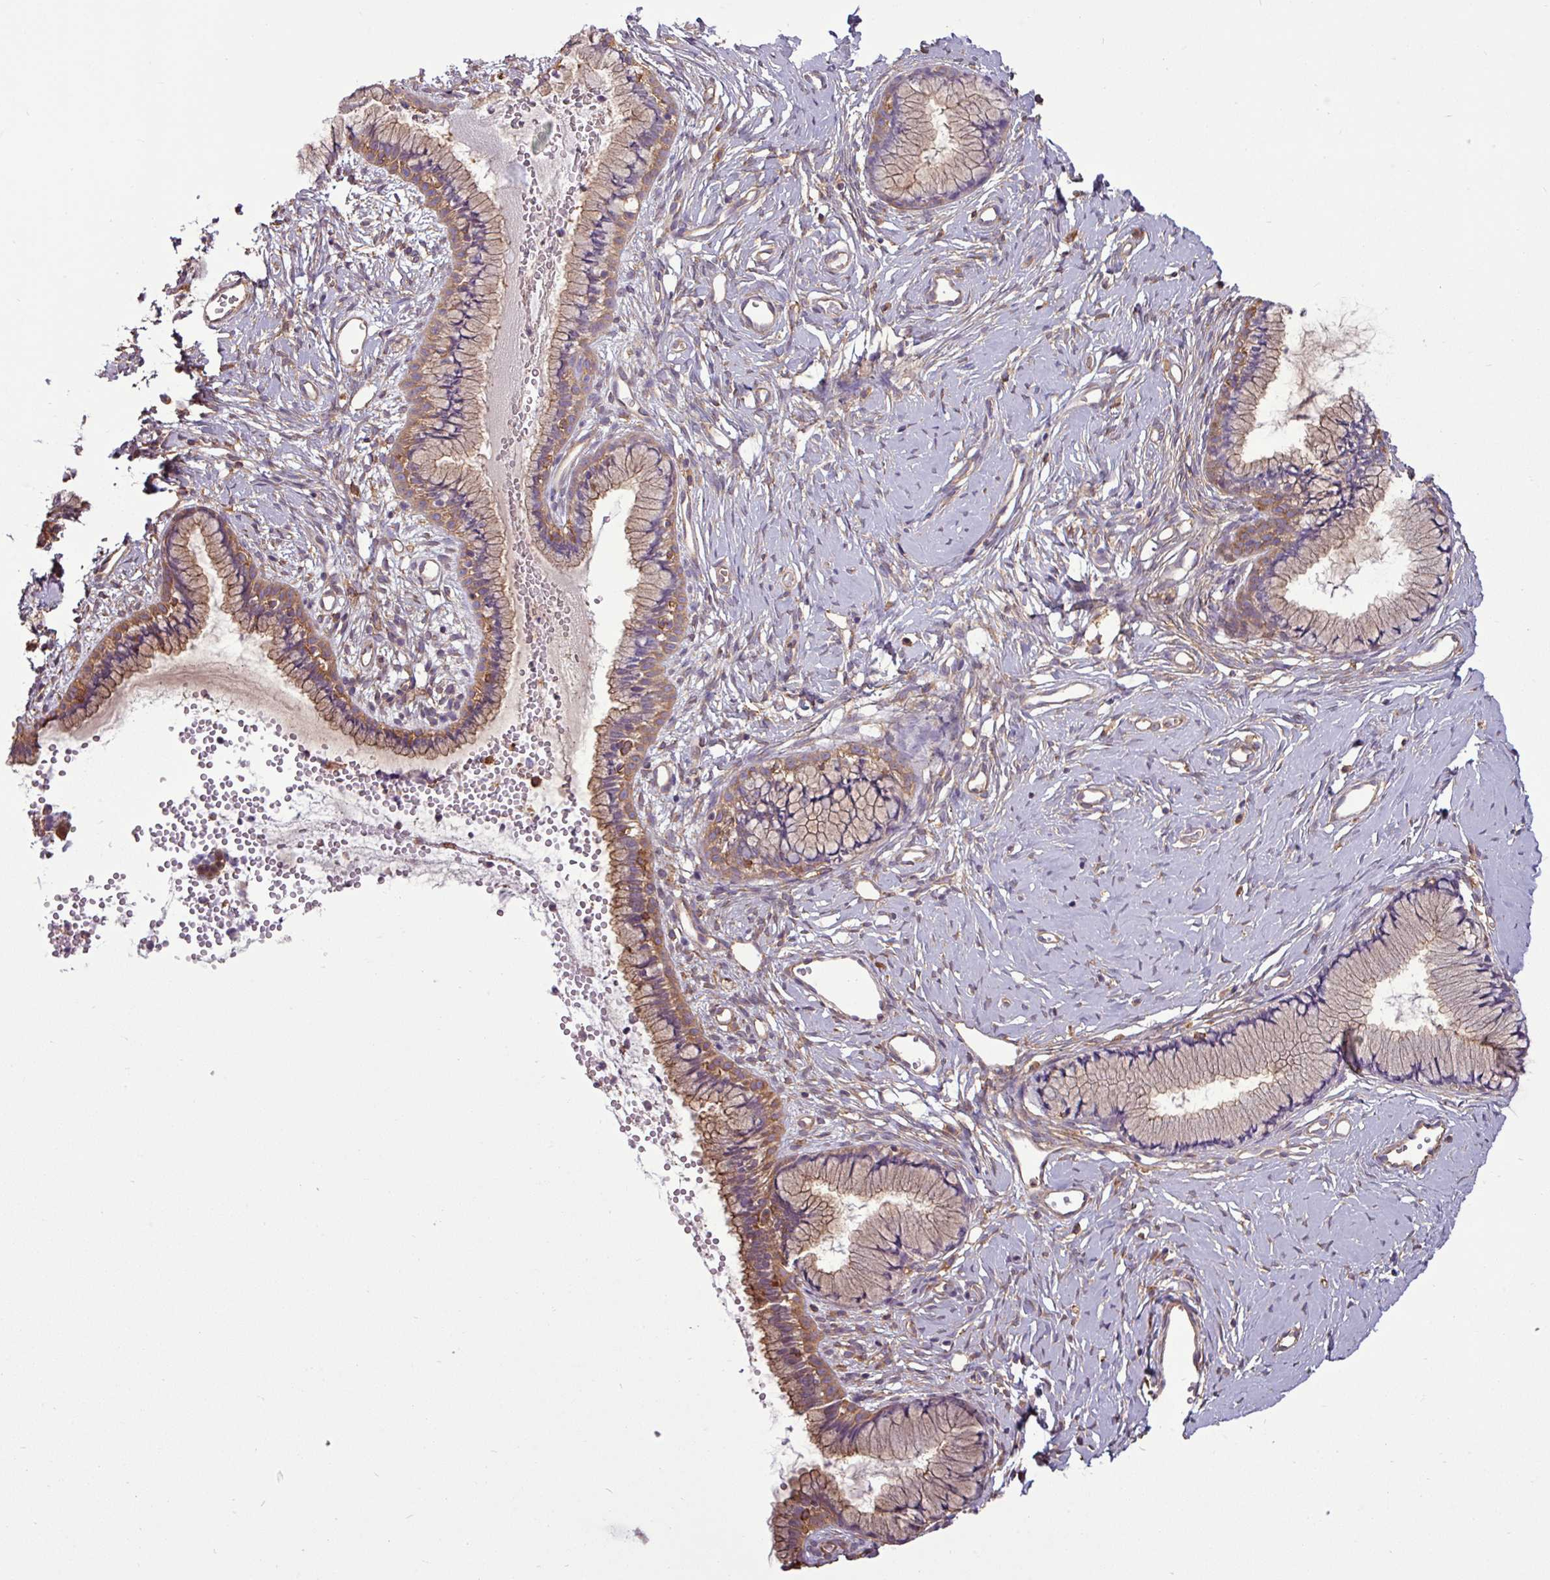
{"staining": {"intensity": "moderate", "quantity": "25%-75%", "location": "cytoplasmic/membranous"}, "tissue": "cervix", "cell_type": "Glandular cells", "image_type": "normal", "snomed": [{"axis": "morphology", "description": "Normal tissue, NOS"}, {"axis": "topography", "description": "Cervix"}], "caption": "This micrograph displays normal cervix stained with IHC to label a protein in brown. The cytoplasmic/membranous of glandular cells show moderate positivity for the protein. Nuclei are counter-stained blue.", "gene": "PACSIN2", "patient": {"sex": "female", "age": 40}}